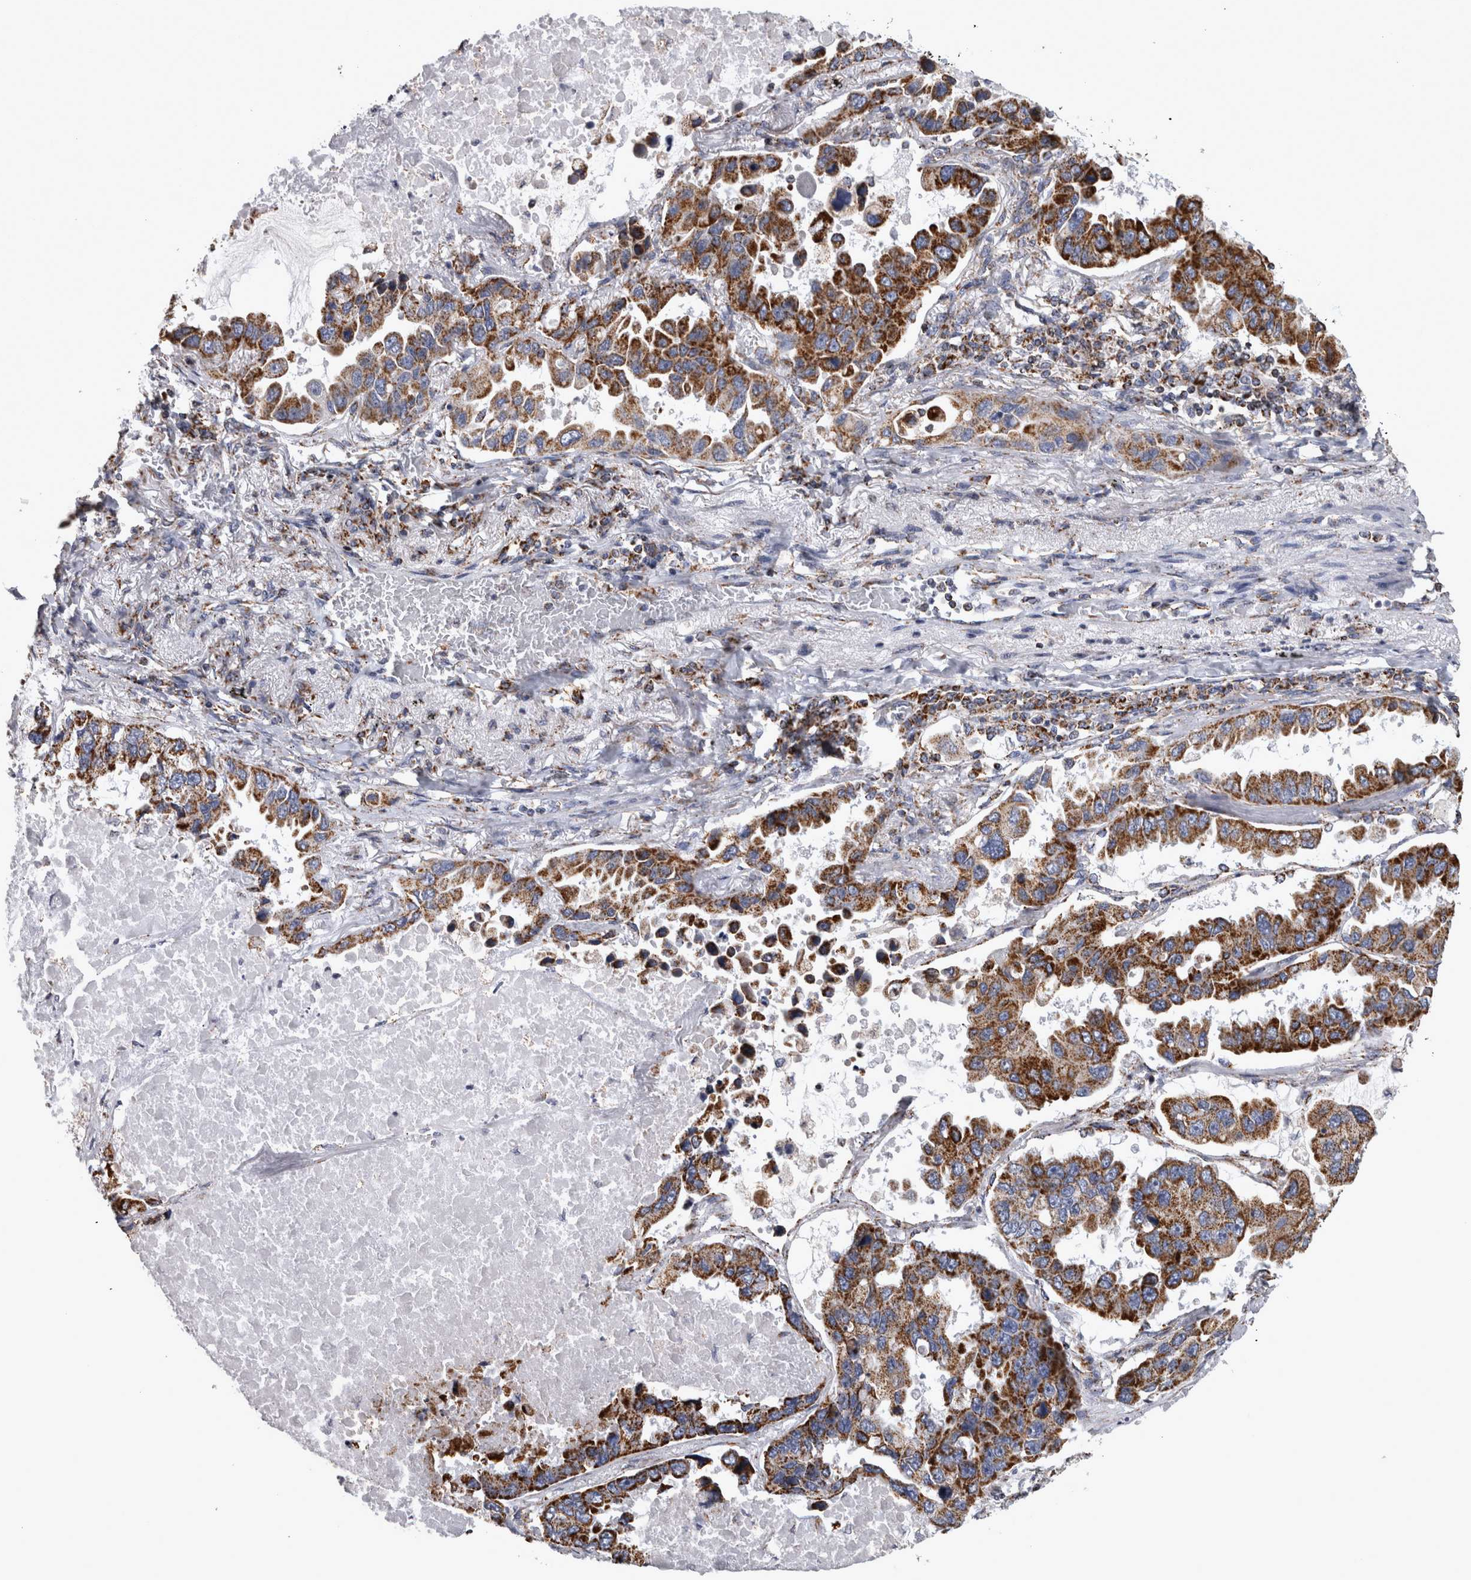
{"staining": {"intensity": "strong", "quantity": ">75%", "location": "cytoplasmic/membranous"}, "tissue": "lung cancer", "cell_type": "Tumor cells", "image_type": "cancer", "snomed": [{"axis": "morphology", "description": "Adenocarcinoma, NOS"}, {"axis": "topography", "description": "Lung"}], "caption": "This is an image of IHC staining of lung adenocarcinoma, which shows strong staining in the cytoplasmic/membranous of tumor cells.", "gene": "MDH2", "patient": {"sex": "male", "age": 64}}